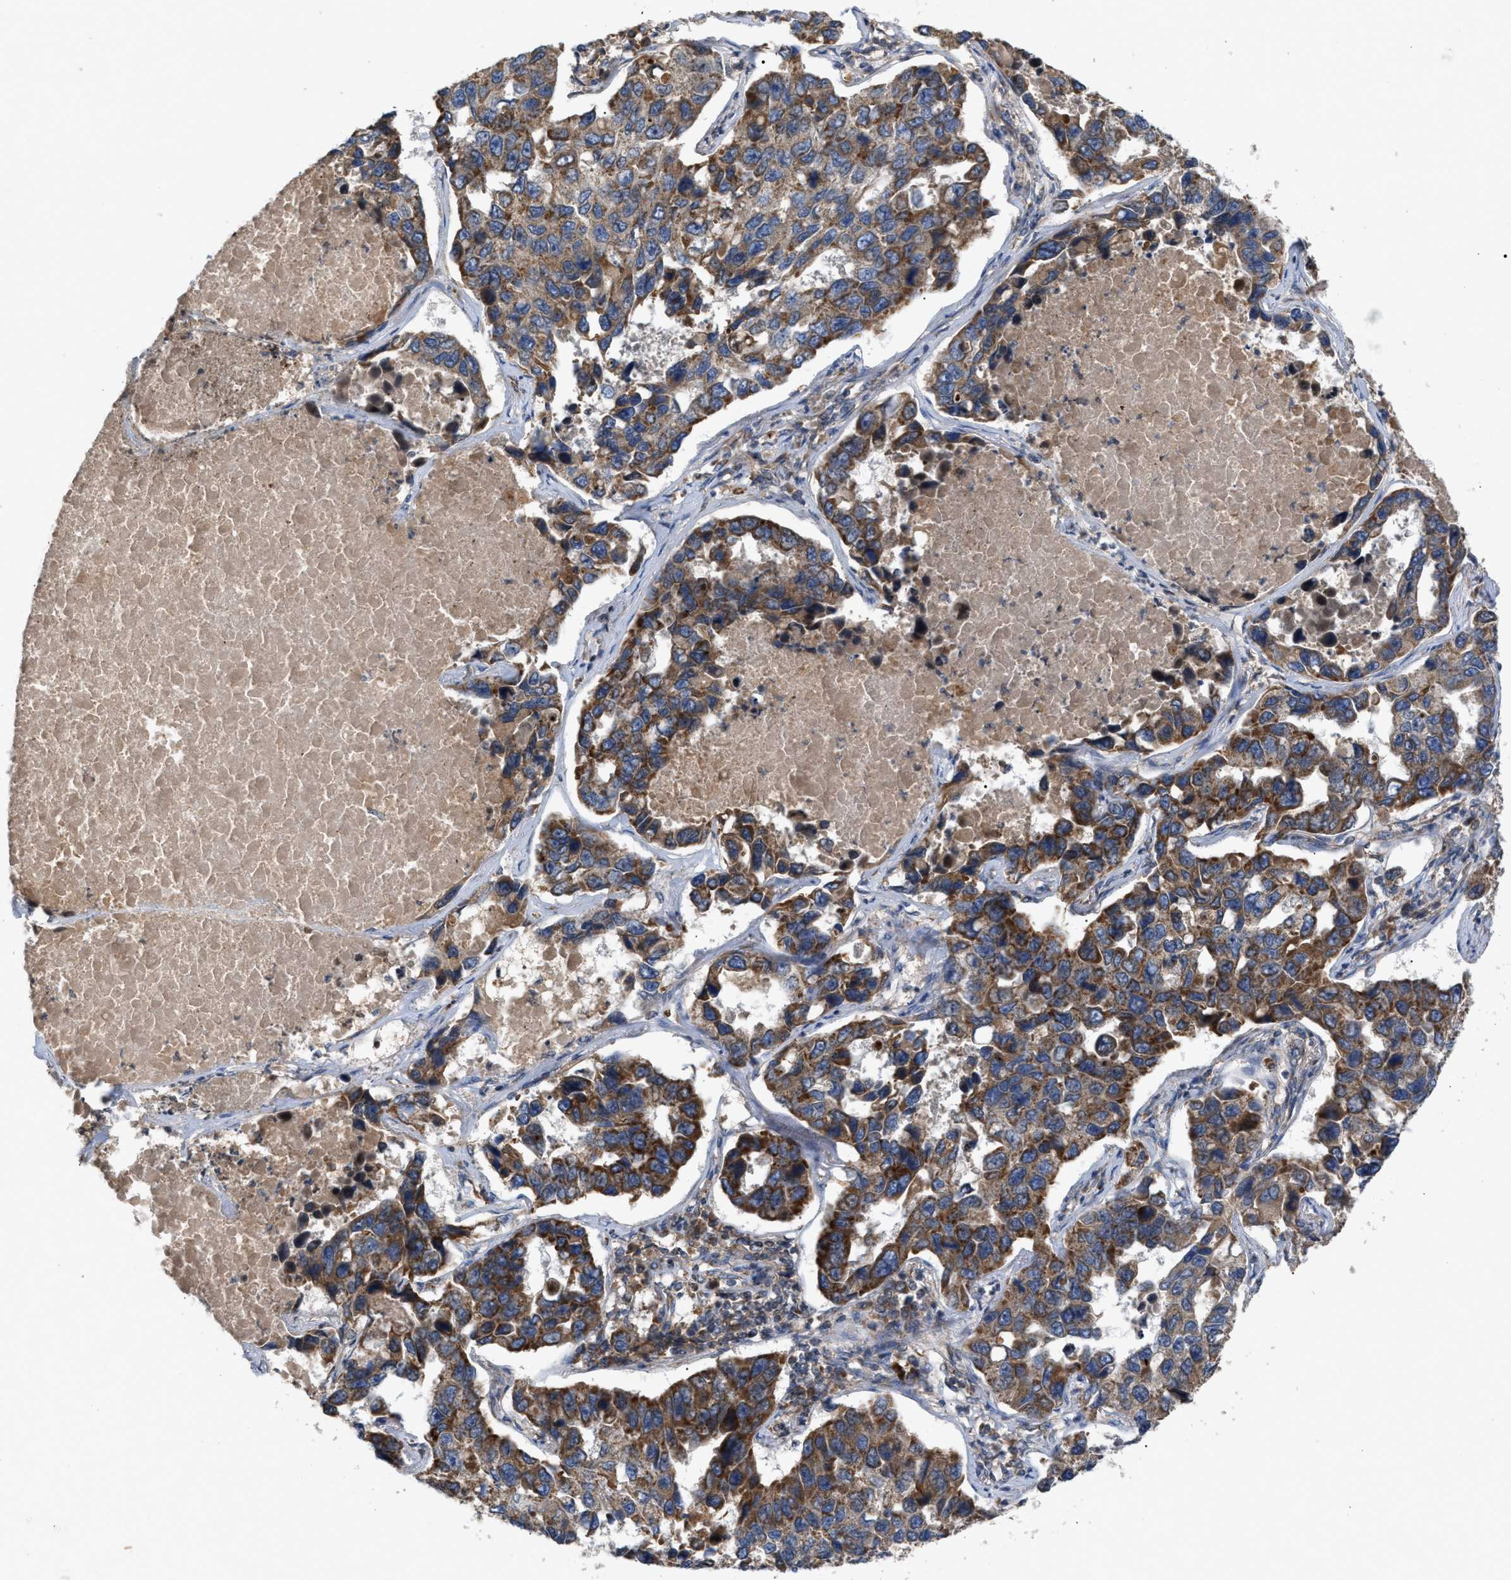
{"staining": {"intensity": "strong", "quantity": ">75%", "location": "cytoplasmic/membranous"}, "tissue": "lung cancer", "cell_type": "Tumor cells", "image_type": "cancer", "snomed": [{"axis": "morphology", "description": "Adenocarcinoma, NOS"}, {"axis": "topography", "description": "Lung"}], "caption": "Strong cytoplasmic/membranous protein staining is appreciated in approximately >75% of tumor cells in lung cancer (adenocarcinoma). (Stains: DAB (3,3'-diaminobenzidine) in brown, nuclei in blue, Microscopy: brightfield microscopy at high magnification).", "gene": "TACO1", "patient": {"sex": "male", "age": 64}}